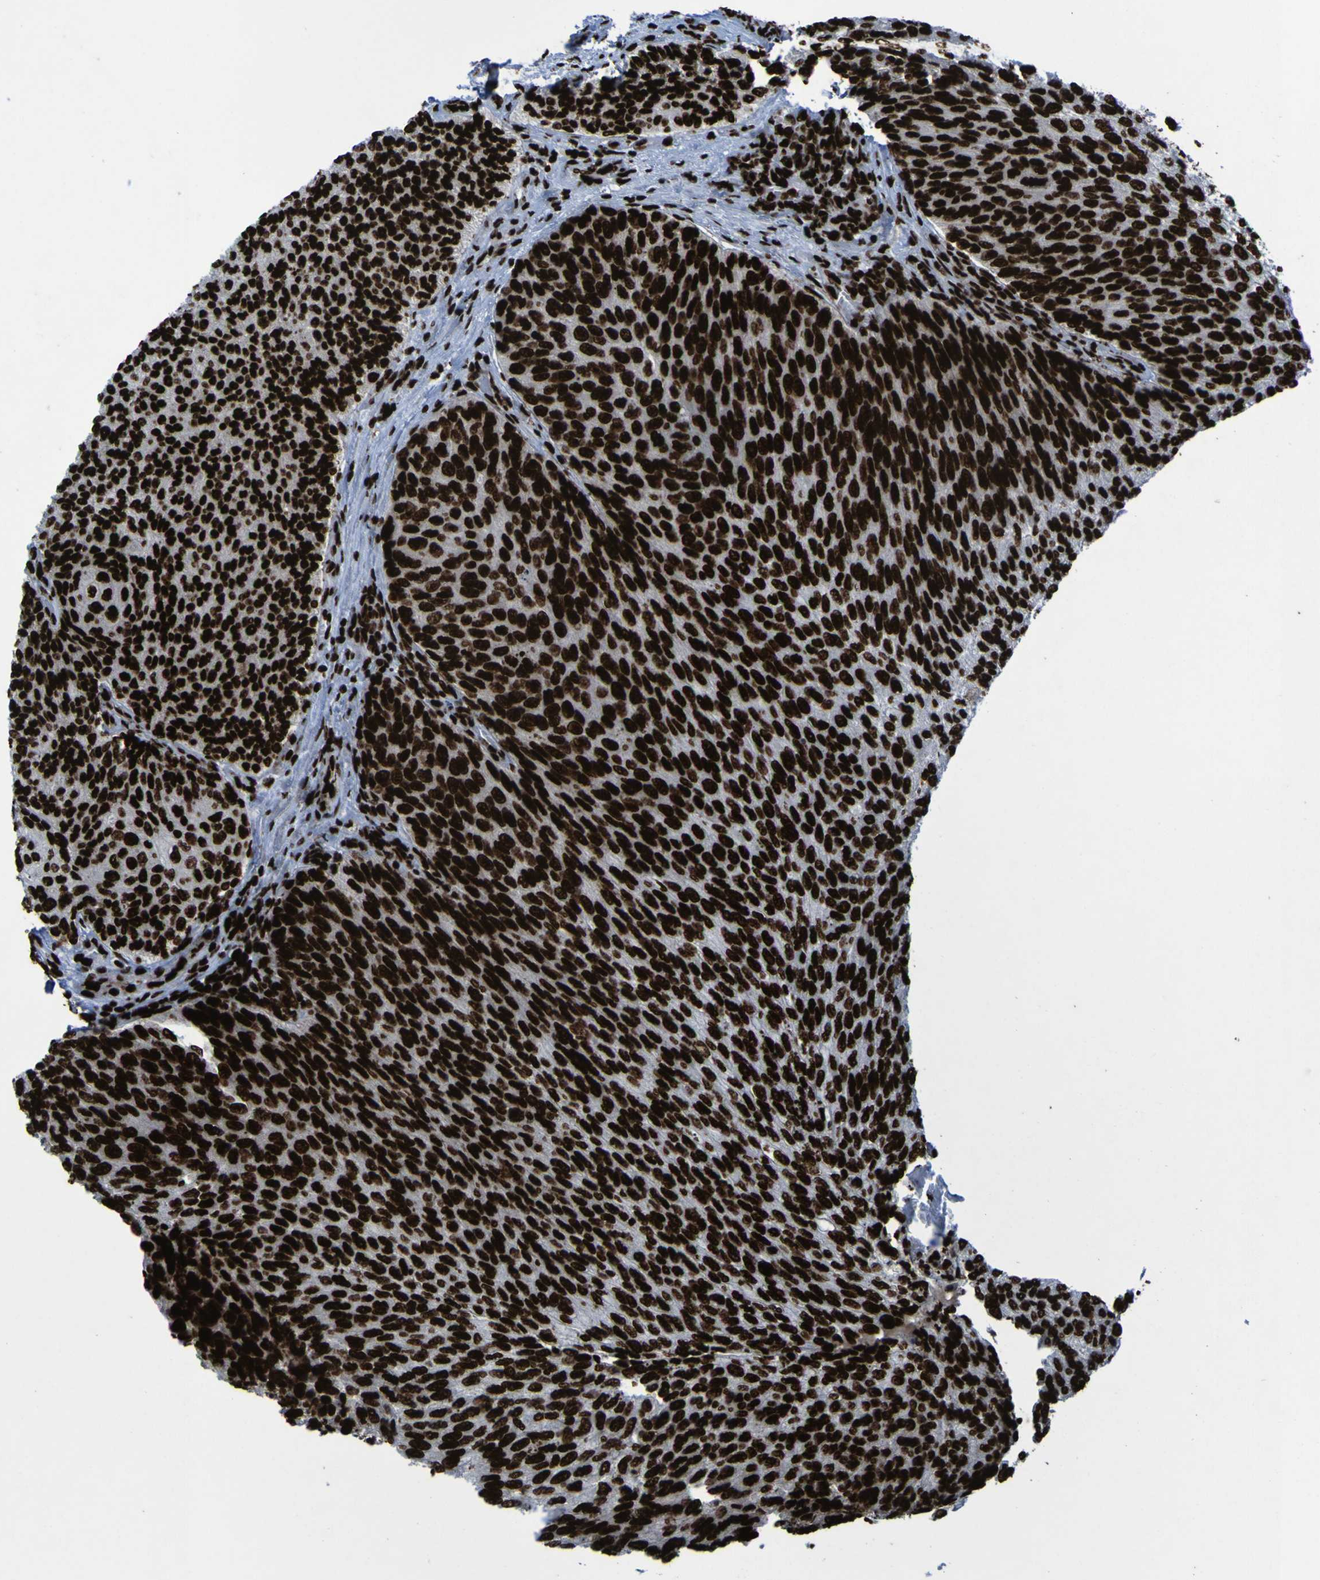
{"staining": {"intensity": "strong", "quantity": ">75%", "location": "nuclear"}, "tissue": "urothelial cancer", "cell_type": "Tumor cells", "image_type": "cancer", "snomed": [{"axis": "morphology", "description": "Urothelial carcinoma, Low grade"}, {"axis": "topography", "description": "Urinary bladder"}], "caption": "An image showing strong nuclear positivity in approximately >75% of tumor cells in urothelial cancer, as visualized by brown immunohistochemical staining.", "gene": "NPM1", "patient": {"sex": "female", "age": 79}}